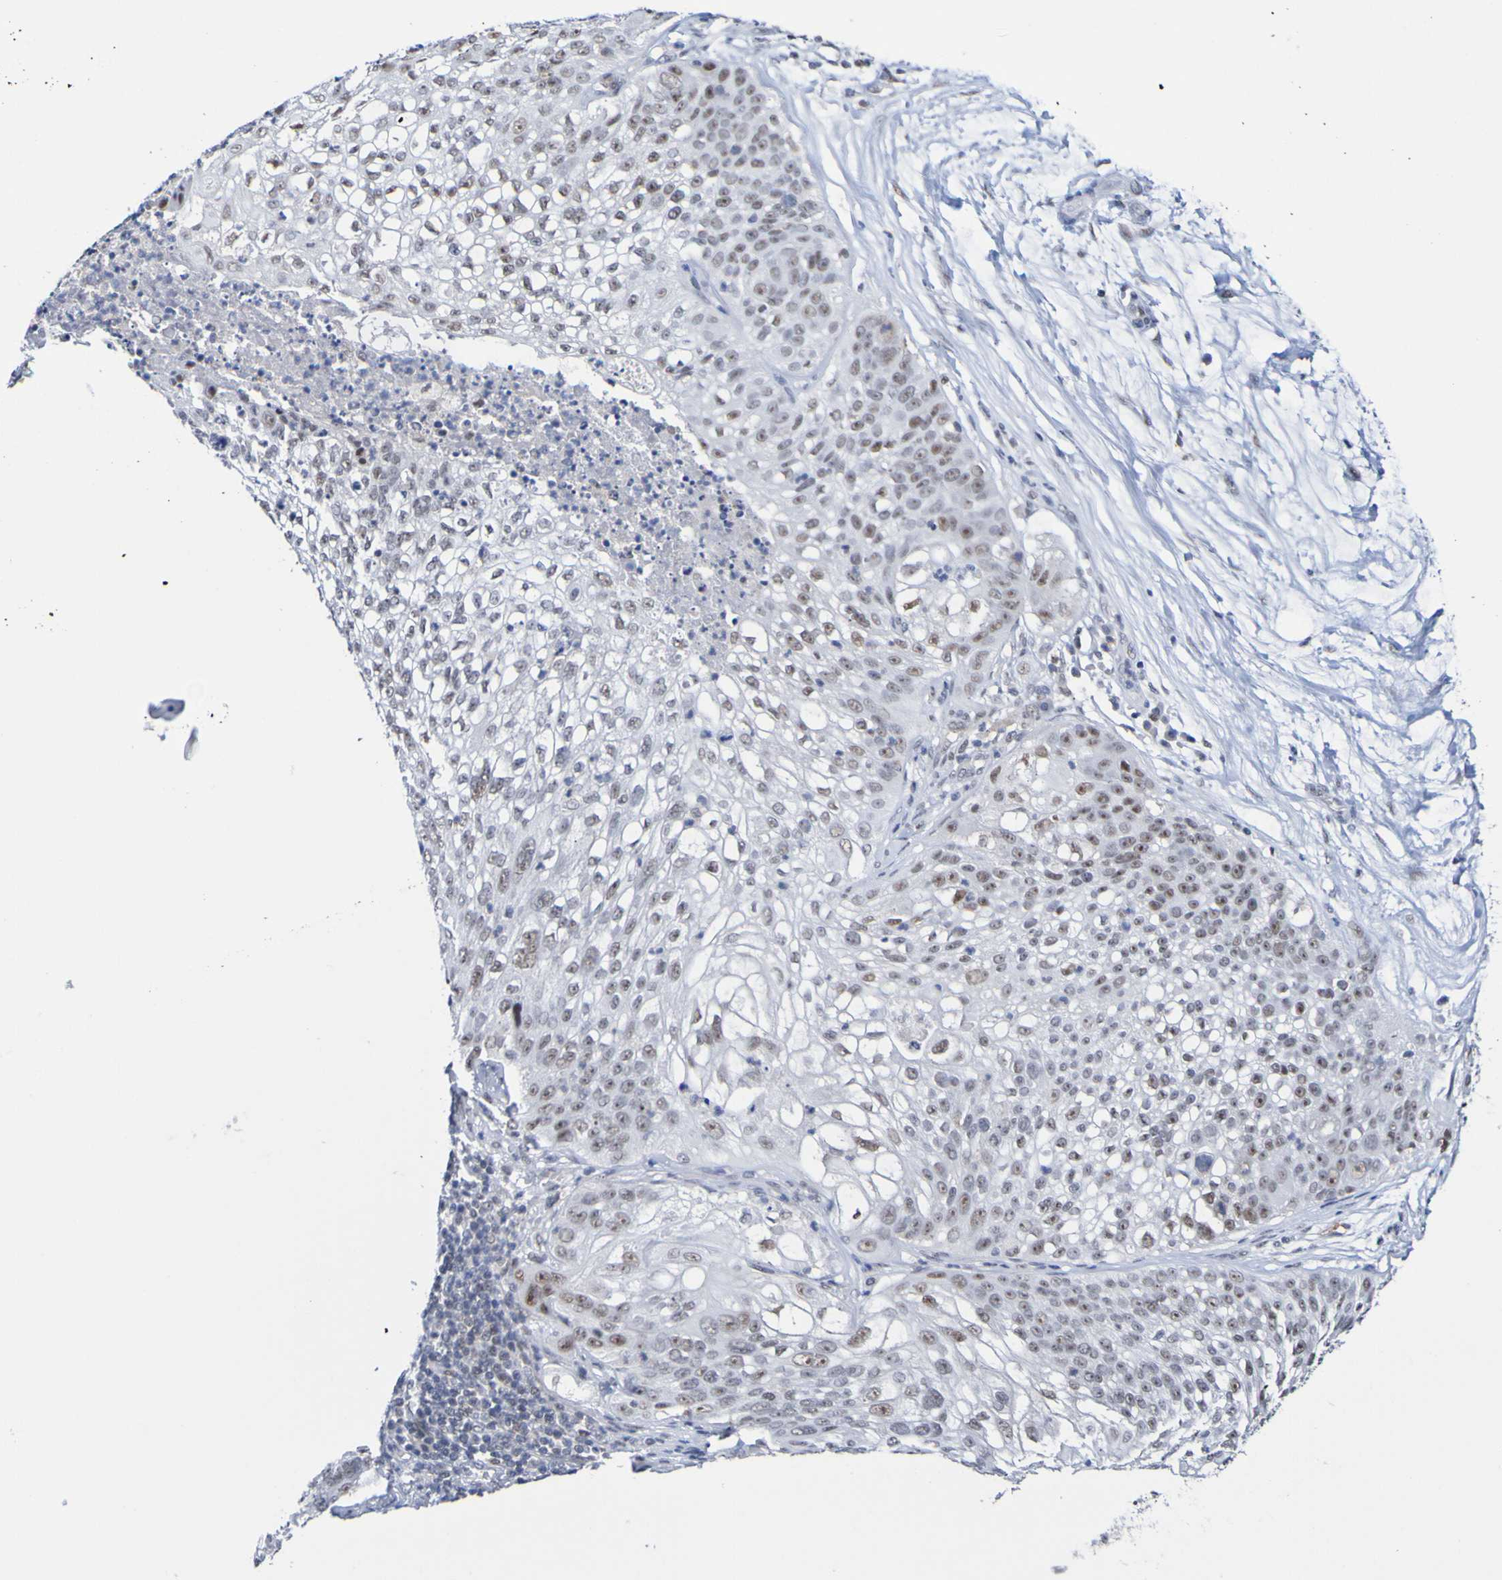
{"staining": {"intensity": "weak", "quantity": "25%-75%", "location": "nuclear"}, "tissue": "lung cancer", "cell_type": "Tumor cells", "image_type": "cancer", "snomed": [{"axis": "morphology", "description": "Inflammation, NOS"}, {"axis": "morphology", "description": "Squamous cell carcinoma, NOS"}, {"axis": "topography", "description": "Lymph node"}, {"axis": "topography", "description": "Soft tissue"}, {"axis": "topography", "description": "Lung"}], "caption": "Immunohistochemistry (IHC) micrograph of neoplastic tissue: human lung cancer (squamous cell carcinoma) stained using IHC demonstrates low levels of weak protein expression localized specifically in the nuclear of tumor cells, appearing as a nuclear brown color.", "gene": "CDC5L", "patient": {"sex": "male", "age": 66}}